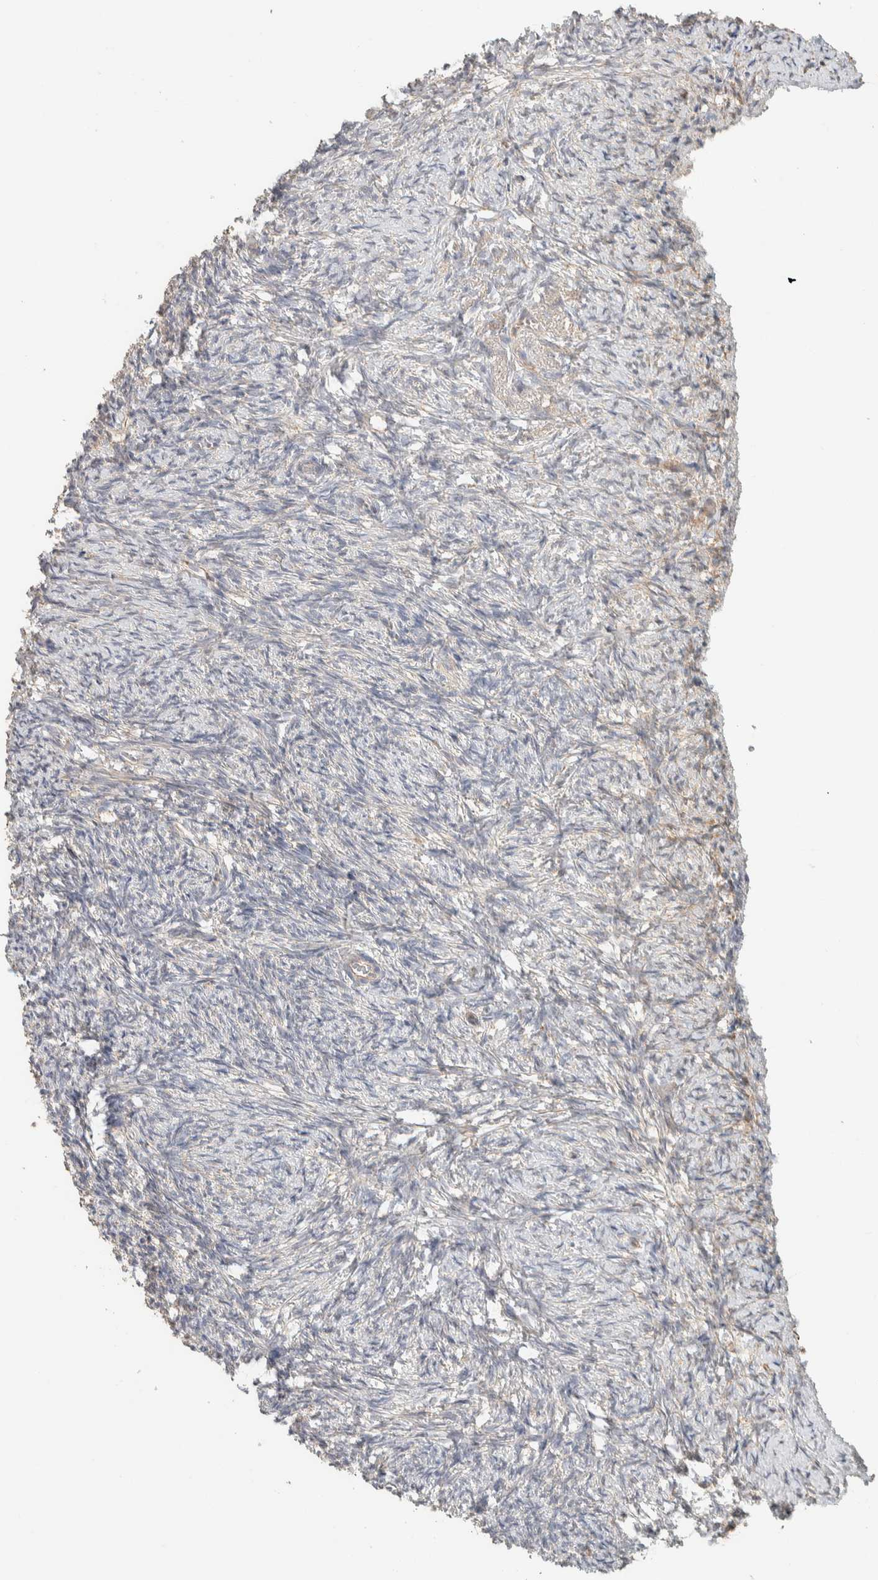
{"staining": {"intensity": "weak", "quantity": "25%-75%", "location": "cytoplasmic/membranous"}, "tissue": "ovary", "cell_type": "Ovarian stroma cells", "image_type": "normal", "snomed": [{"axis": "morphology", "description": "Normal tissue, NOS"}, {"axis": "topography", "description": "Ovary"}], "caption": "Immunohistochemistry image of unremarkable ovary: human ovary stained using IHC displays low levels of weak protein expression localized specifically in the cytoplasmic/membranous of ovarian stroma cells, appearing as a cytoplasmic/membranous brown color.", "gene": "PDE7B", "patient": {"sex": "female", "age": 41}}